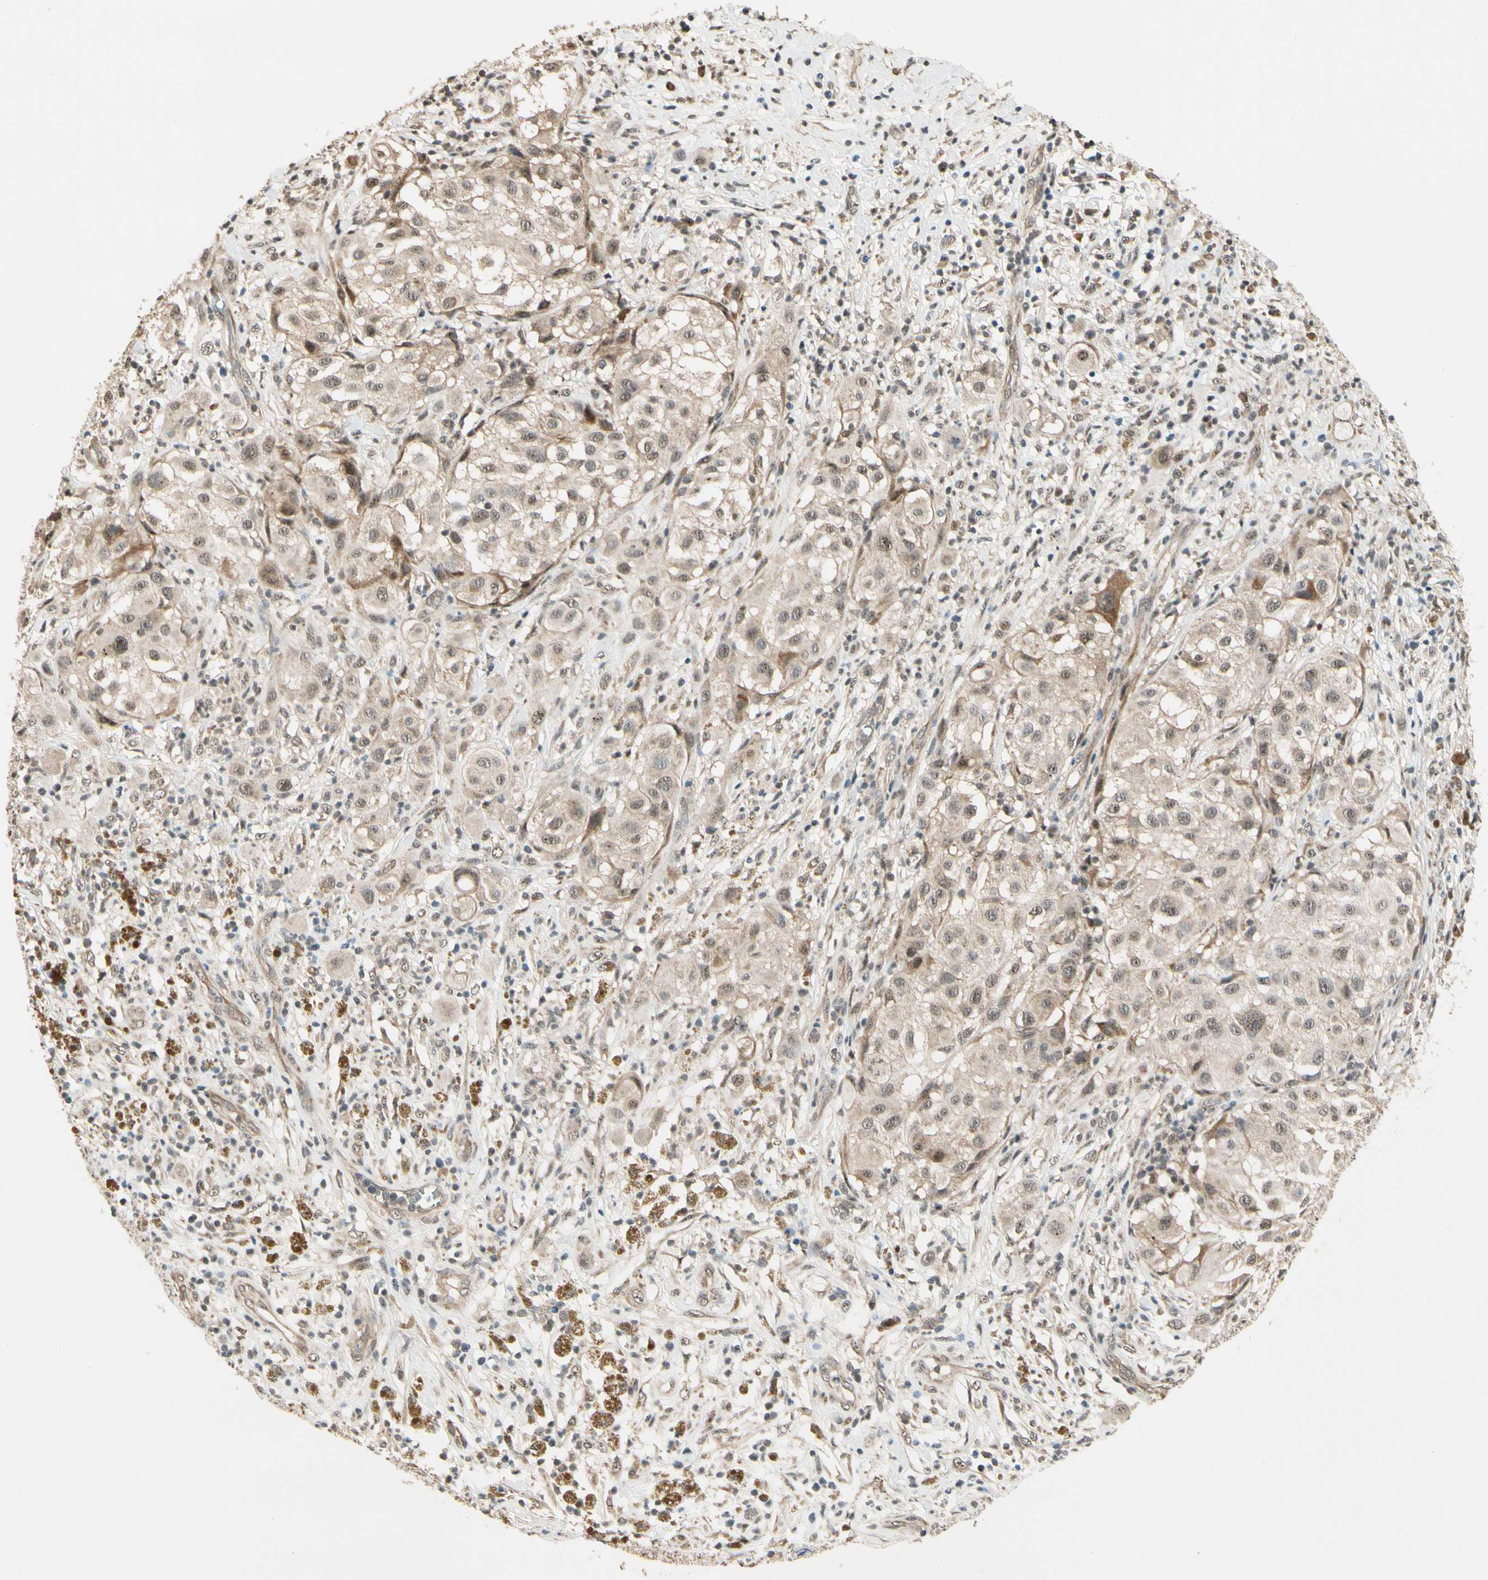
{"staining": {"intensity": "moderate", "quantity": ">75%", "location": "cytoplasmic/membranous"}, "tissue": "melanoma", "cell_type": "Tumor cells", "image_type": "cancer", "snomed": [{"axis": "morphology", "description": "Necrosis, NOS"}, {"axis": "morphology", "description": "Malignant melanoma, NOS"}, {"axis": "topography", "description": "Skin"}], "caption": "Immunohistochemistry (IHC) image of neoplastic tissue: human malignant melanoma stained using immunohistochemistry displays medium levels of moderate protein expression localized specifically in the cytoplasmic/membranous of tumor cells, appearing as a cytoplasmic/membranous brown color.", "gene": "MCPH1", "patient": {"sex": "female", "age": 87}}